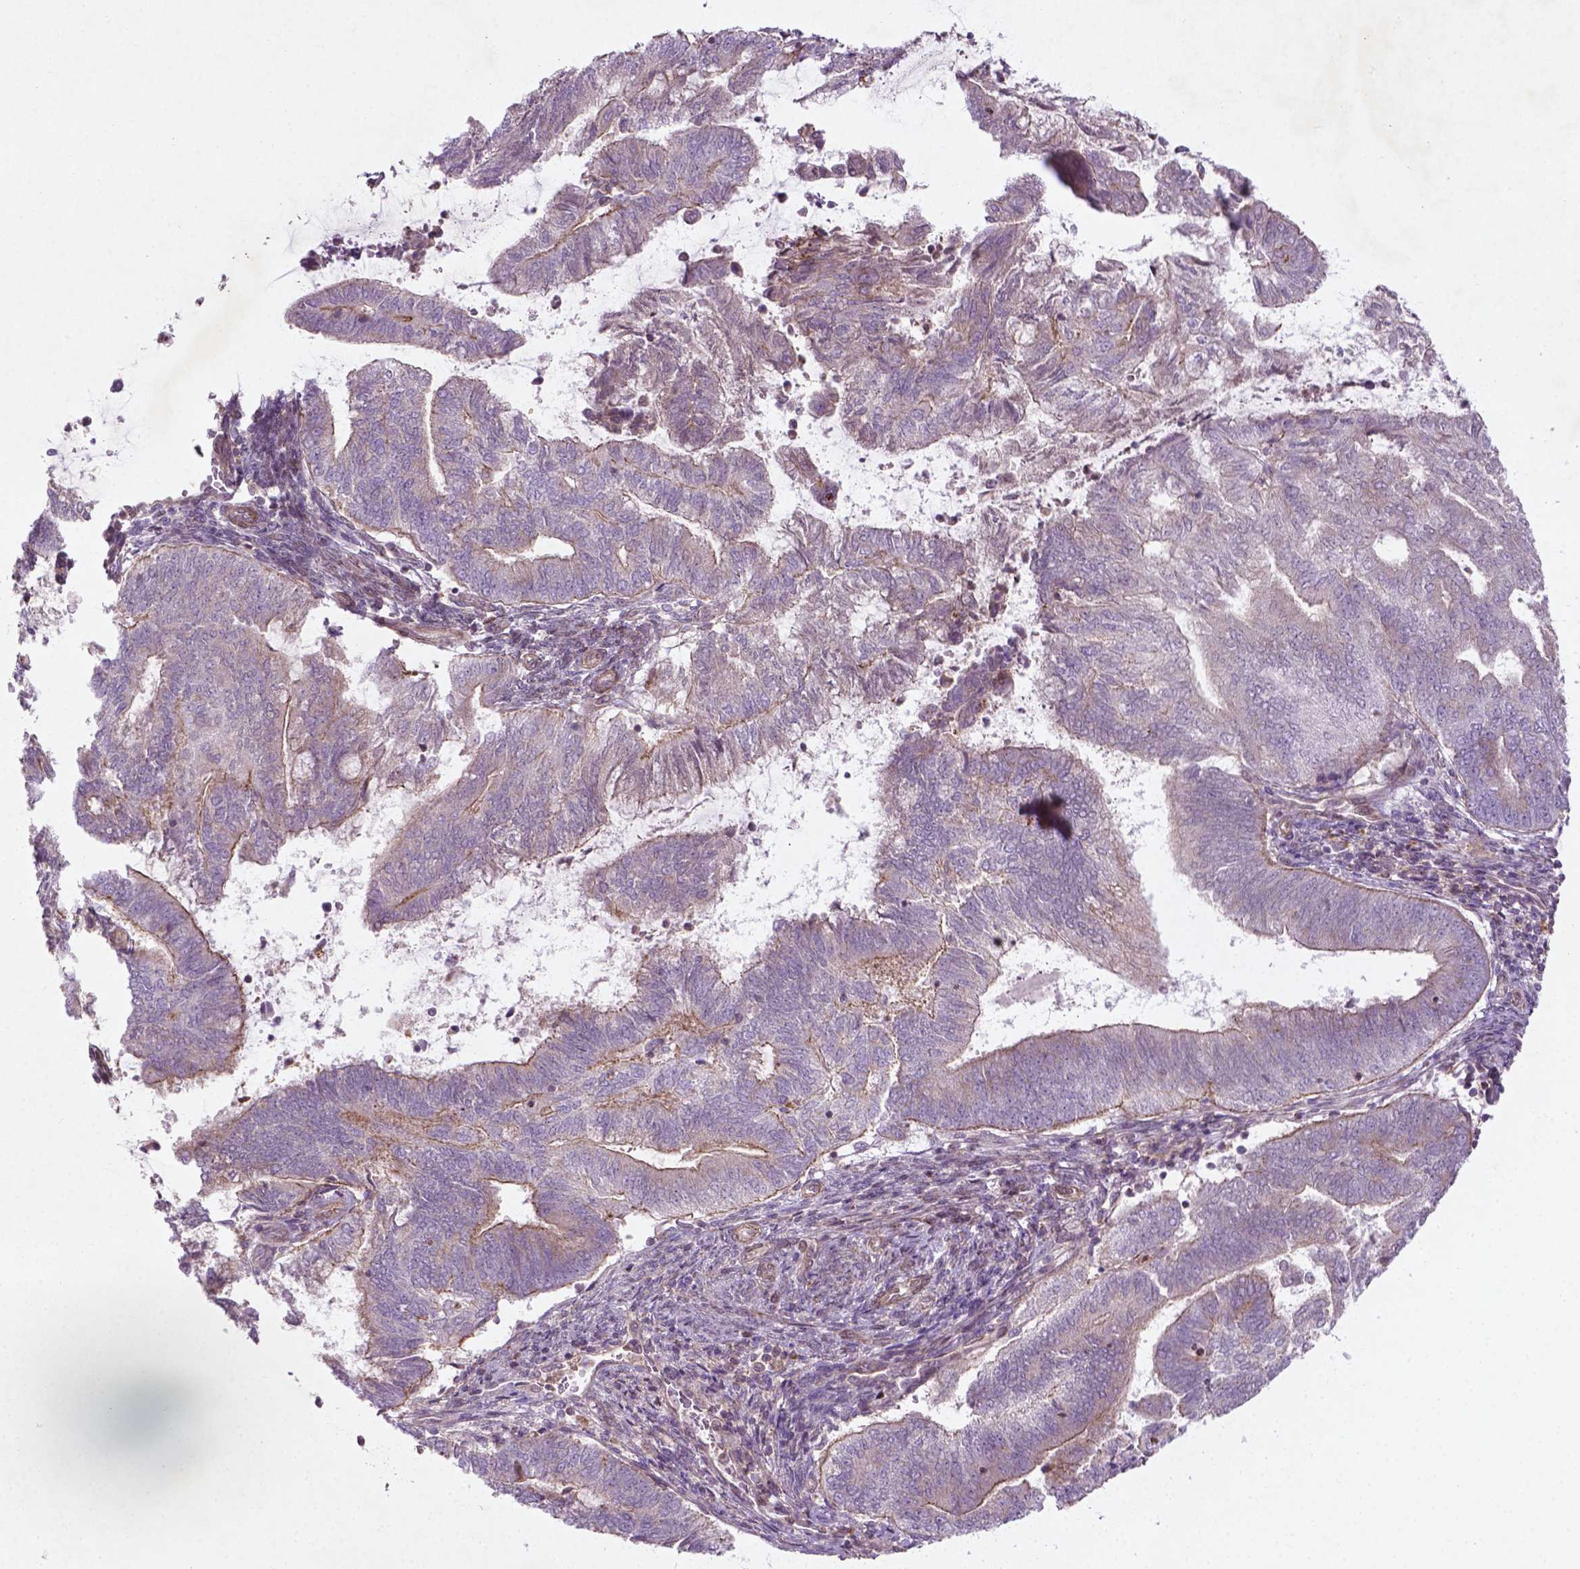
{"staining": {"intensity": "weak", "quantity": "<25%", "location": "cytoplasmic/membranous"}, "tissue": "endometrial cancer", "cell_type": "Tumor cells", "image_type": "cancer", "snomed": [{"axis": "morphology", "description": "Adenocarcinoma, NOS"}, {"axis": "topography", "description": "Endometrium"}], "caption": "Immunohistochemical staining of endometrial cancer (adenocarcinoma) reveals no significant staining in tumor cells.", "gene": "TCHP", "patient": {"sex": "female", "age": 65}}